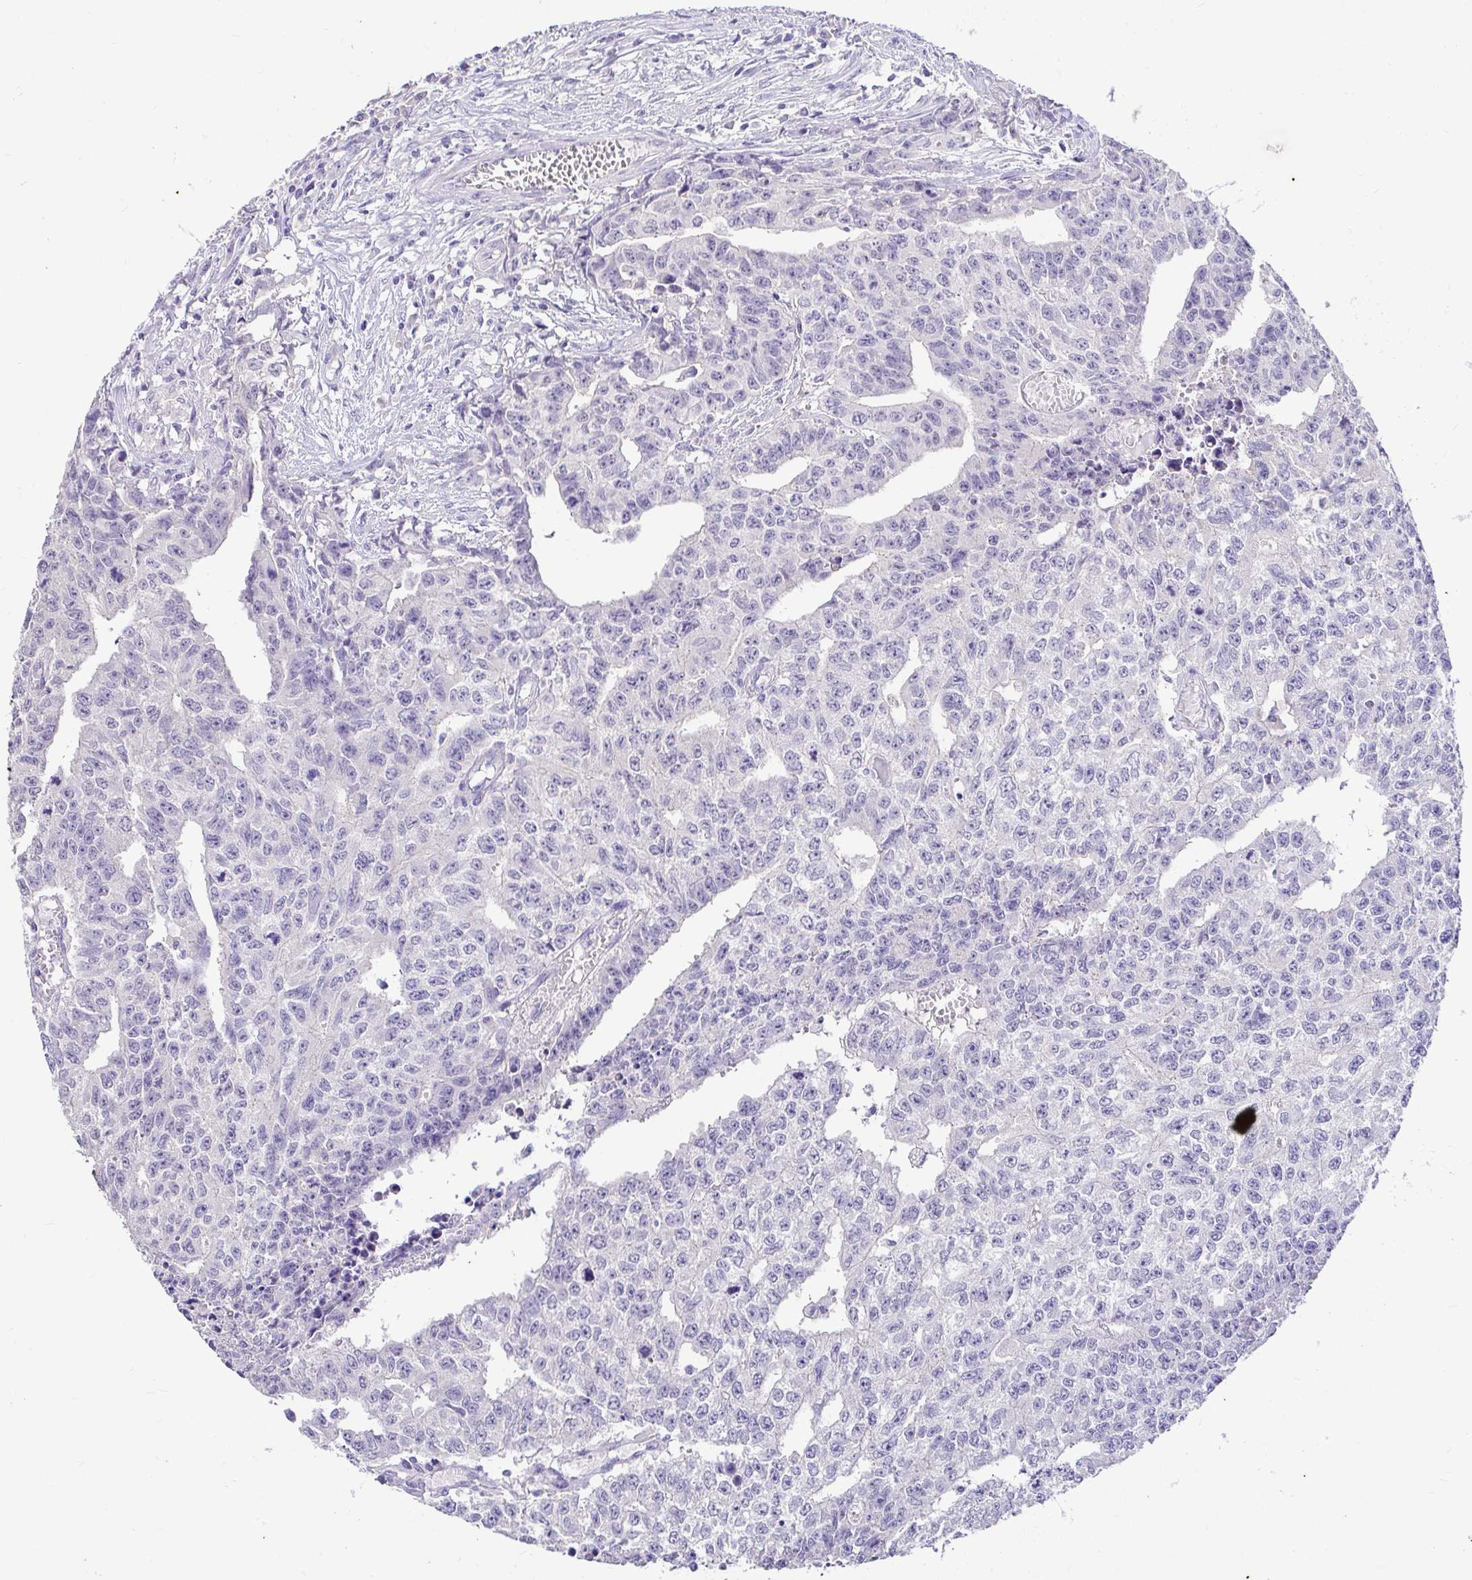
{"staining": {"intensity": "negative", "quantity": "none", "location": "none"}, "tissue": "testis cancer", "cell_type": "Tumor cells", "image_type": "cancer", "snomed": [{"axis": "morphology", "description": "Carcinoma, Embryonal, NOS"}, {"axis": "morphology", "description": "Teratoma, malignant, NOS"}, {"axis": "topography", "description": "Testis"}], "caption": "A histopathology image of testis cancer (embryonal carcinoma) stained for a protein displays no brown staining in tumor cells.", "gene": "CDO1", "patient": {"sex": "male", "age": 24}}